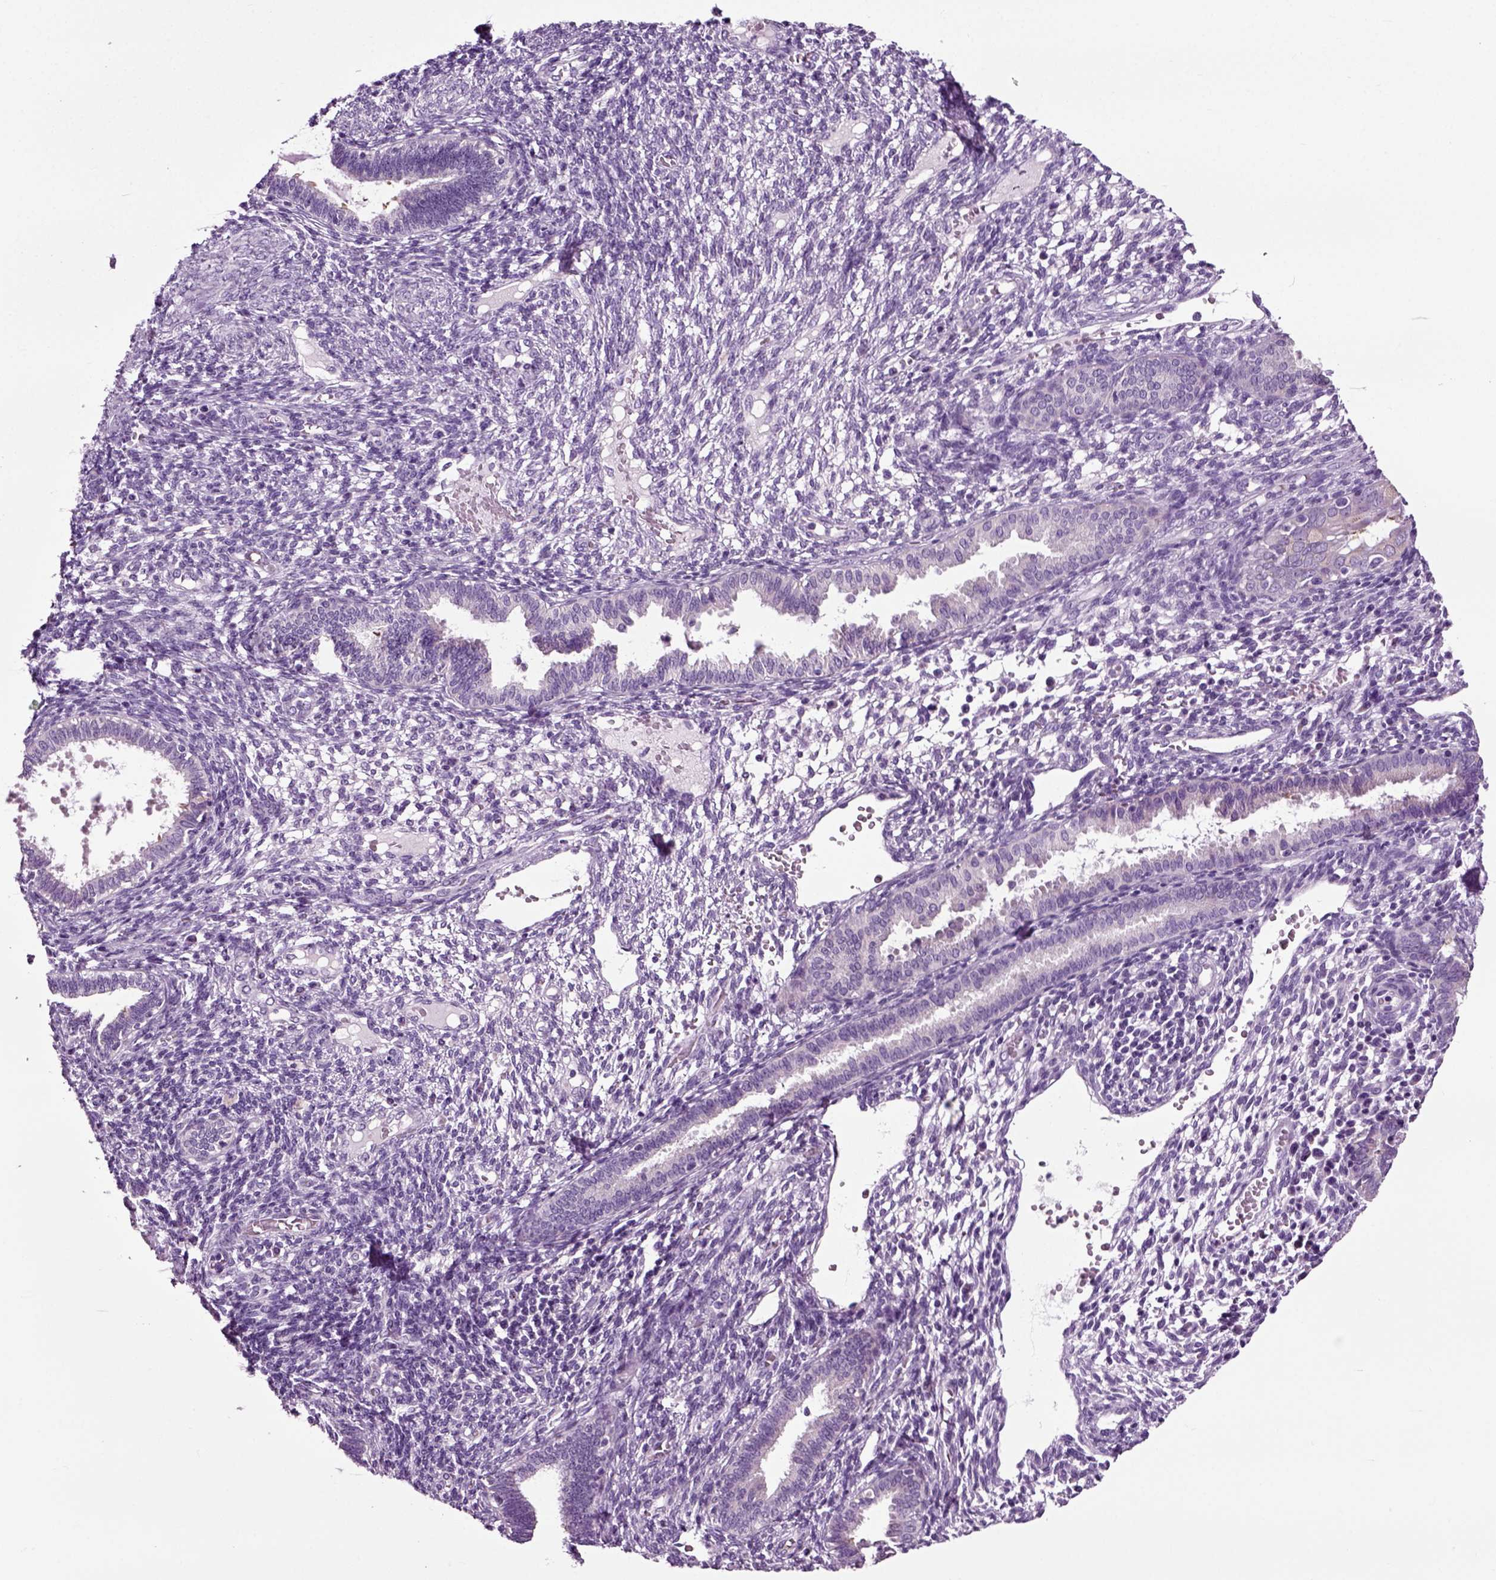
{"staining": {"intensity": "negative", "quantity": "none", "location": "none"}, "tissue": "endometrium", "cell_type": "Cells in endometrial stroma", "image_type": "normal", "snomed": [{"axis": "morphology", "description": "Normal tissue, NOS"}, {"axis": "topography", "description": "Endometrium"}], "caption": "This is an immunohistochemistry (IHC) micrograph of unremarkable endometrium. There is no positivity in cells in endometrial stroma.", "gene": "DNAH10", "patient": {"sex": "female", "age": 42}}